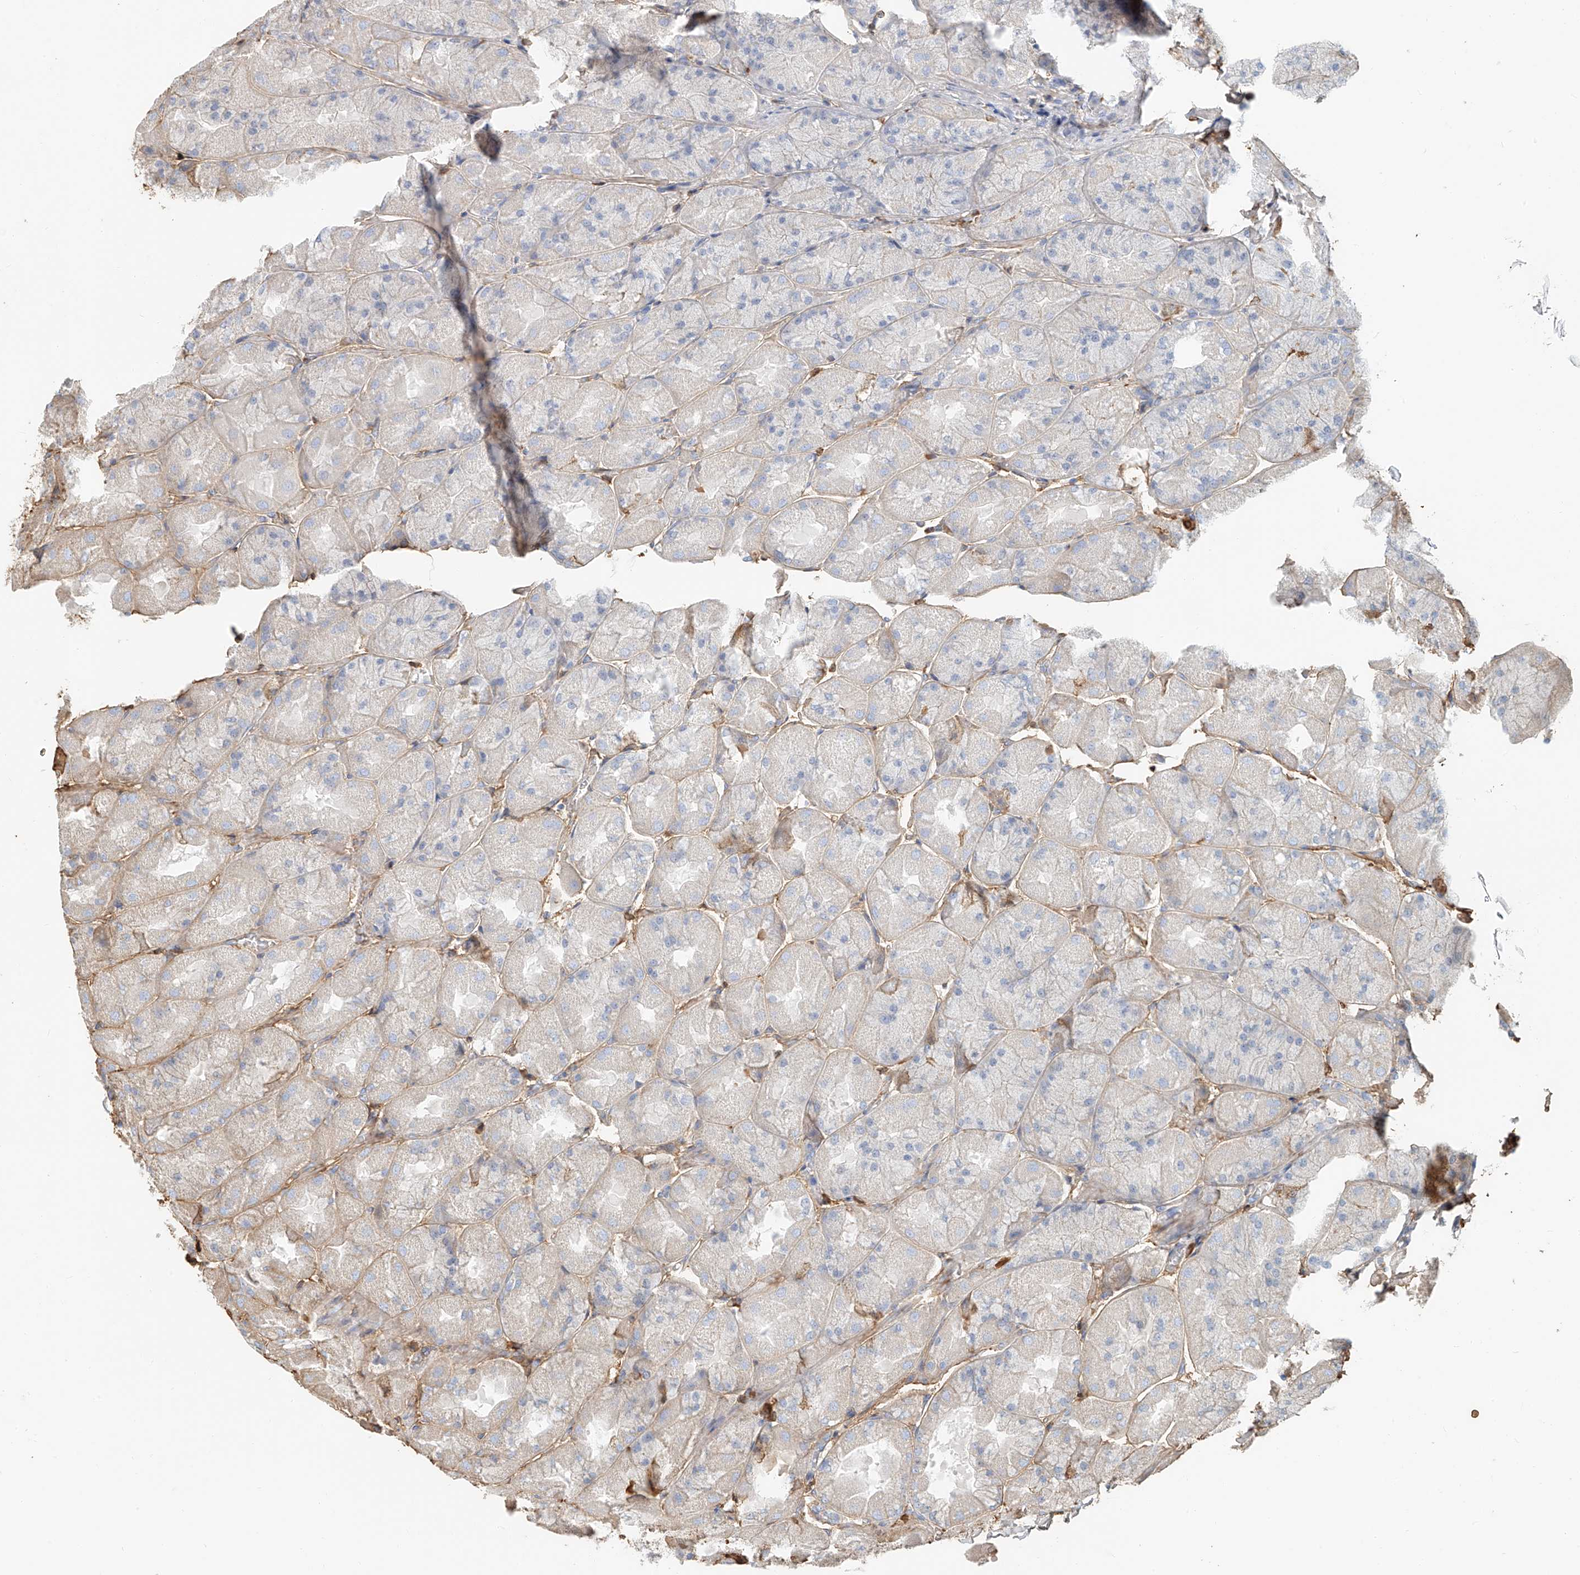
{"staining": {"intensity": "weak", "quantity": "<25%", "location": "cytoplasmic/membranous"}, "tissue": "stomach", "cell_type": "Glandular cells", "image_type": "normal", "snomed": [{"axis": "morphology", "description": "Normal tissue, NOS"}, {"axis": "topography", "description": "Stomach"}], "caption": "The image shows no significant staining in glandular cells of stomach.", "gene": "ZFP30", "patient": {"sex": "female", "age": 61}}